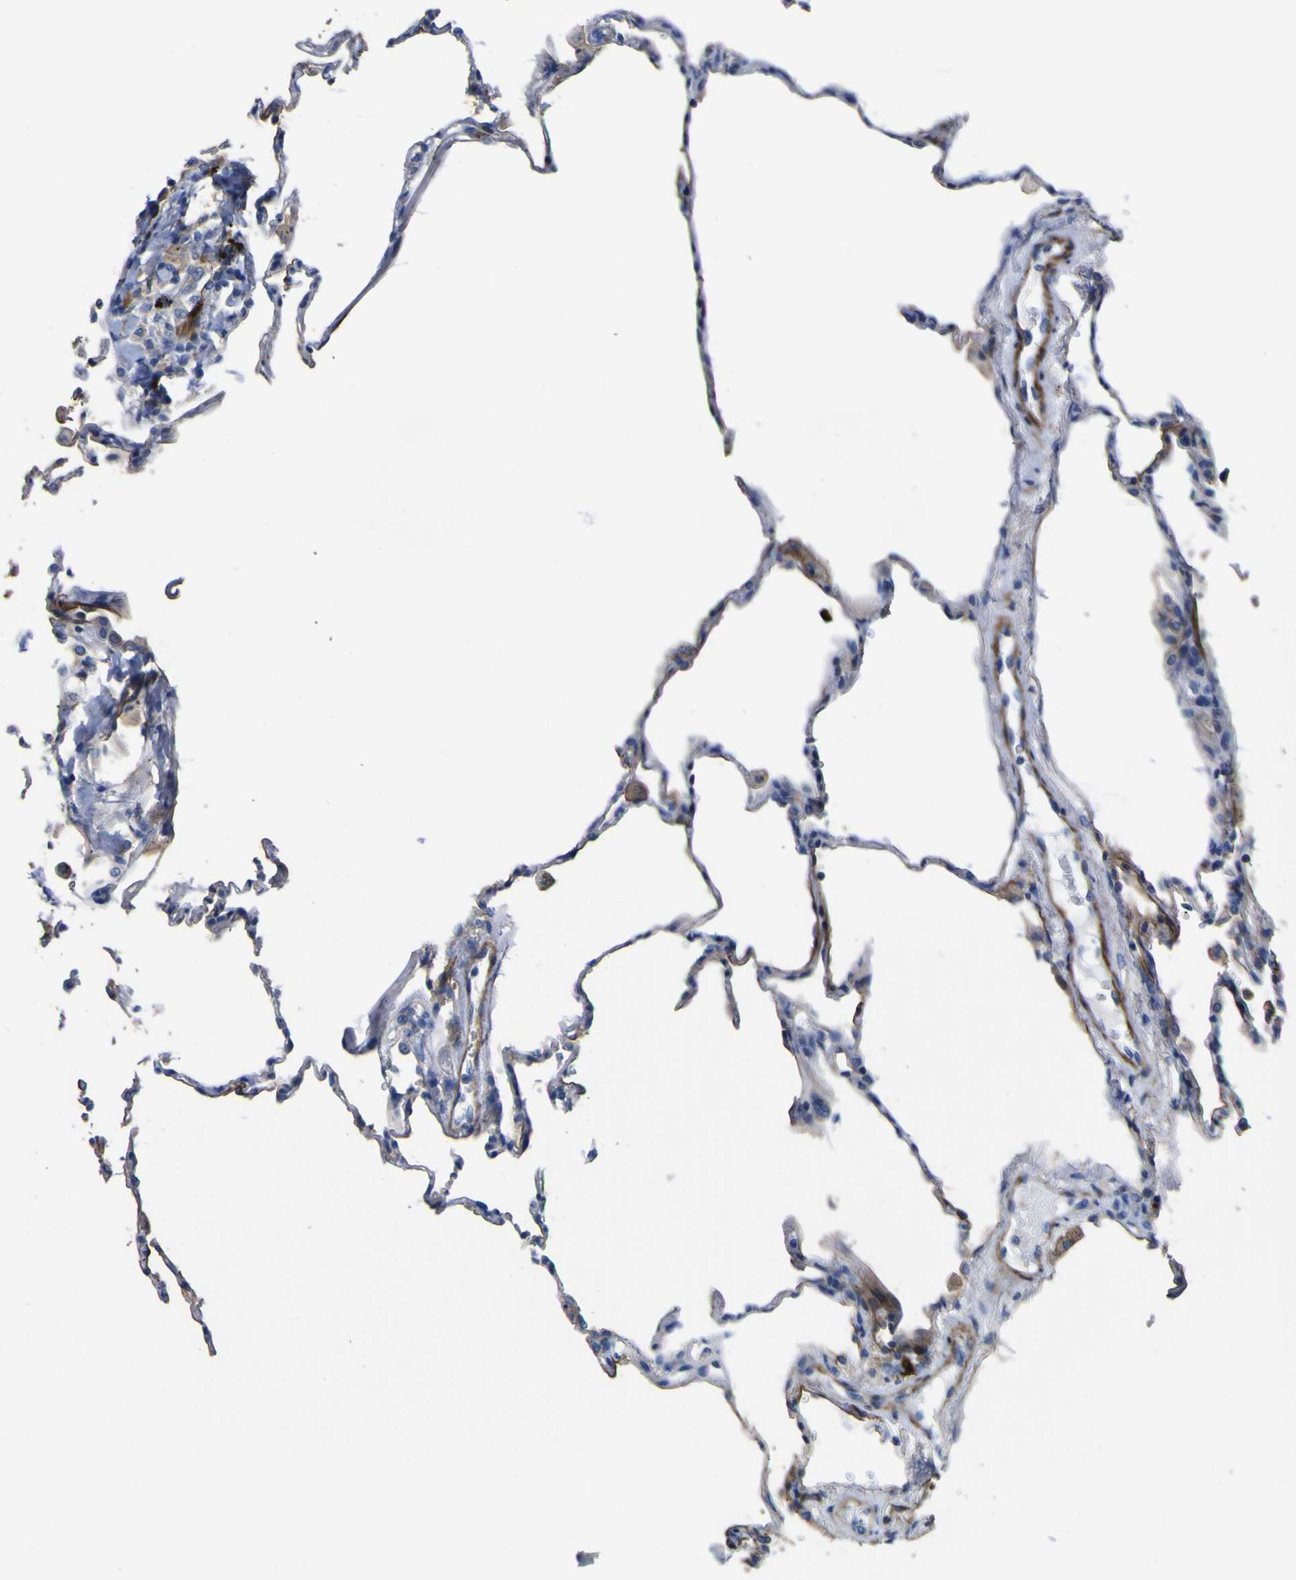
{"staining": {"intensity": "weak", "quantity": "<25%", "location": "cytoplasmic/membranous"}, "tissue": "lung", "cell_type": "Alveolar cells", "image_type": "normal", "snomed": [{"axis": "morphology", "description": "Normal tissue, NOS"}, {"axis": "topography", "description": "Lung"}], "caption": "DAB immunohistochemical staining of normal human lung shows no significant expression in alveolar cells.", "gene": "AGO4", "patient": {"sex": "male", "age": 59}}